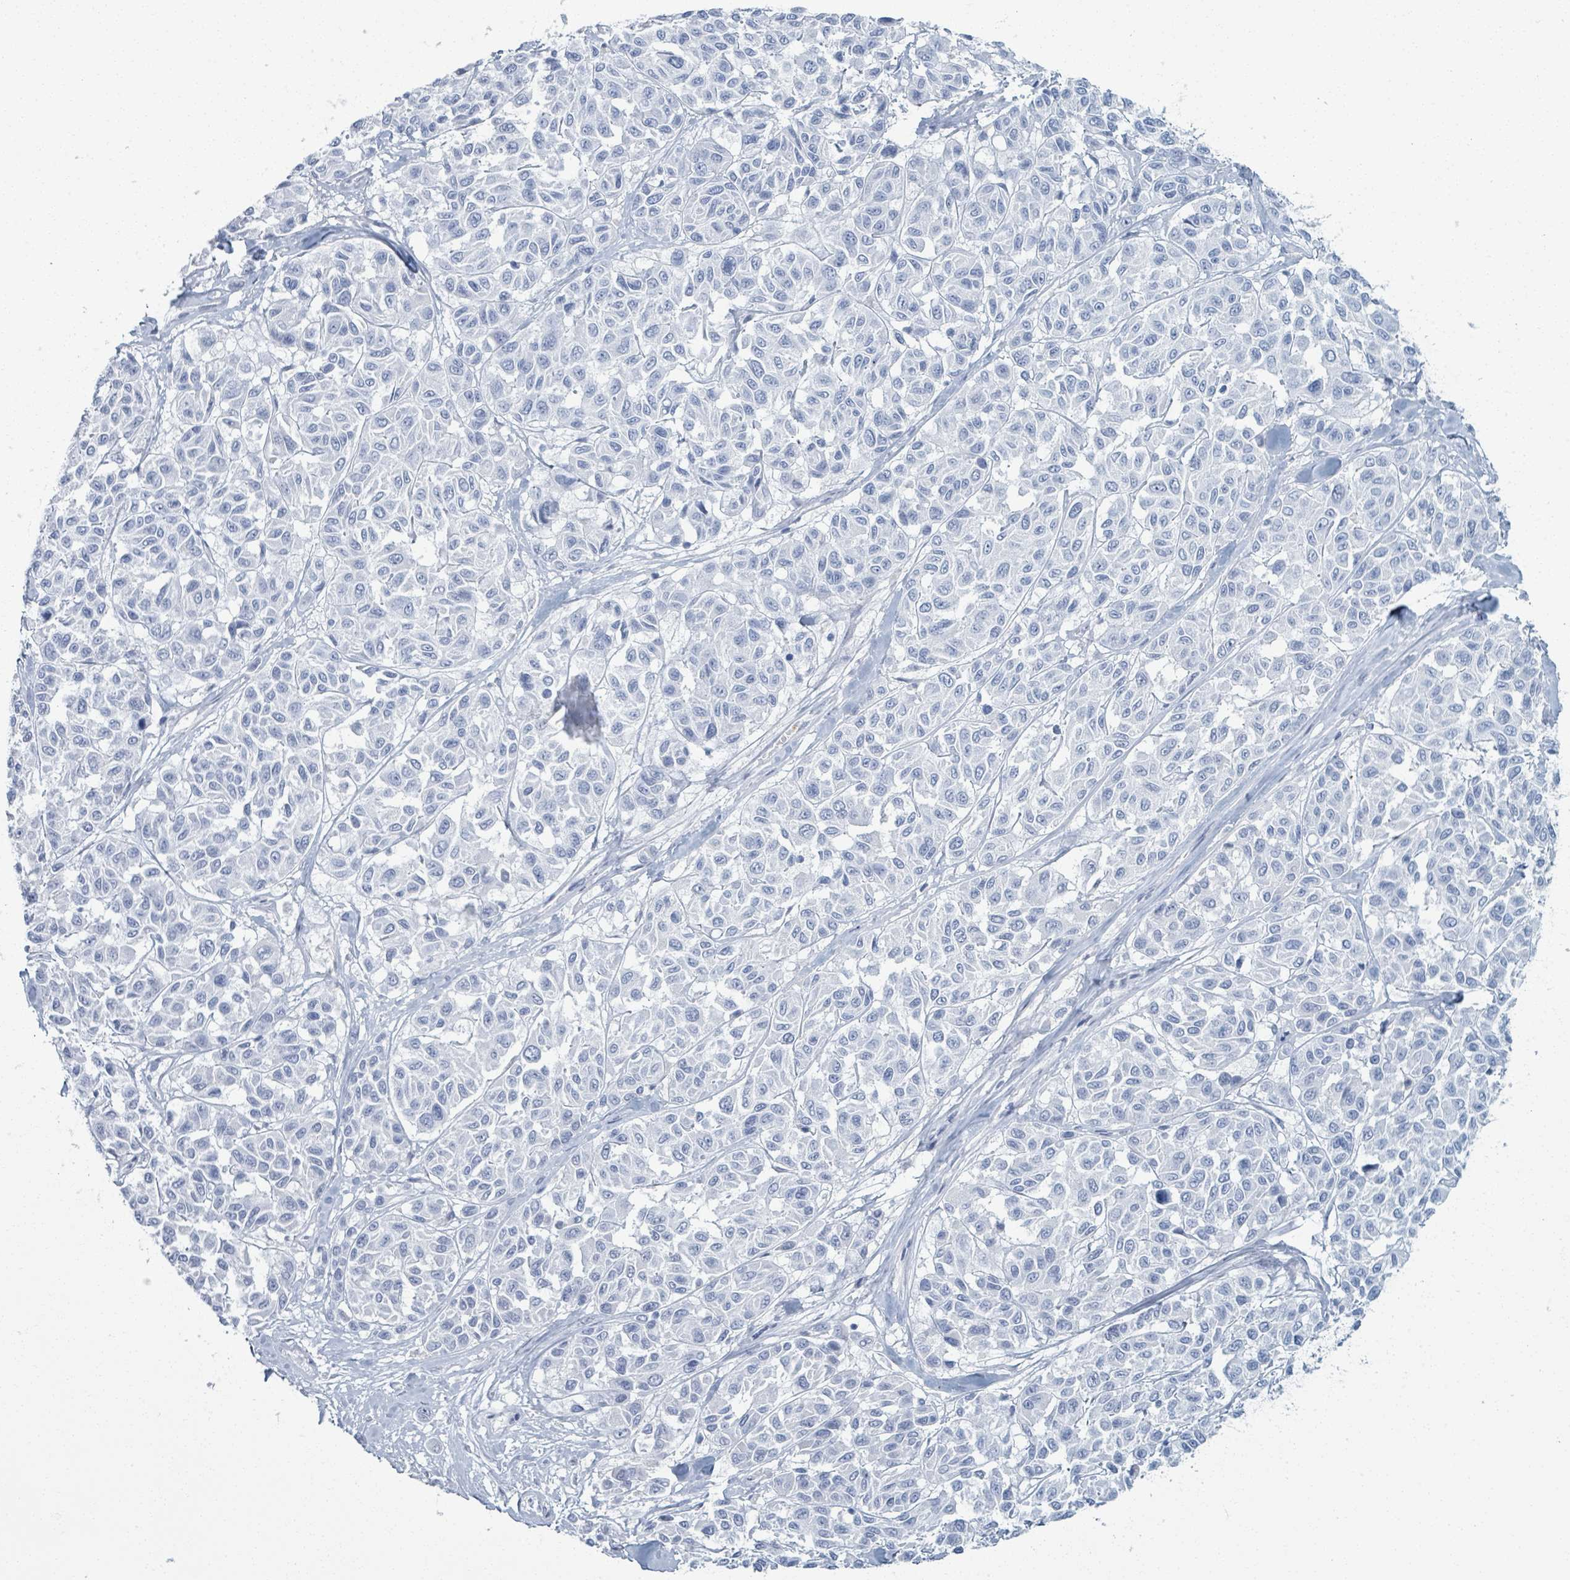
{"staining": {"intensity": "negative", "quantity": "none", "location": "none"}, "tissue": "melanoma", "cell_type": "Tumor cells", "image_type": "cancer", "snomed": [{"axis": "morphology", "description": "Malignant melanoma, NOS"}, {"axis": "topography", "description": "Skin"}], "caption": "A histopathology image of human malignant melanoma is negative for staining in tumor cells.", "gene": "DEFA4", "patient": {"sex": "female", "age": 66}}